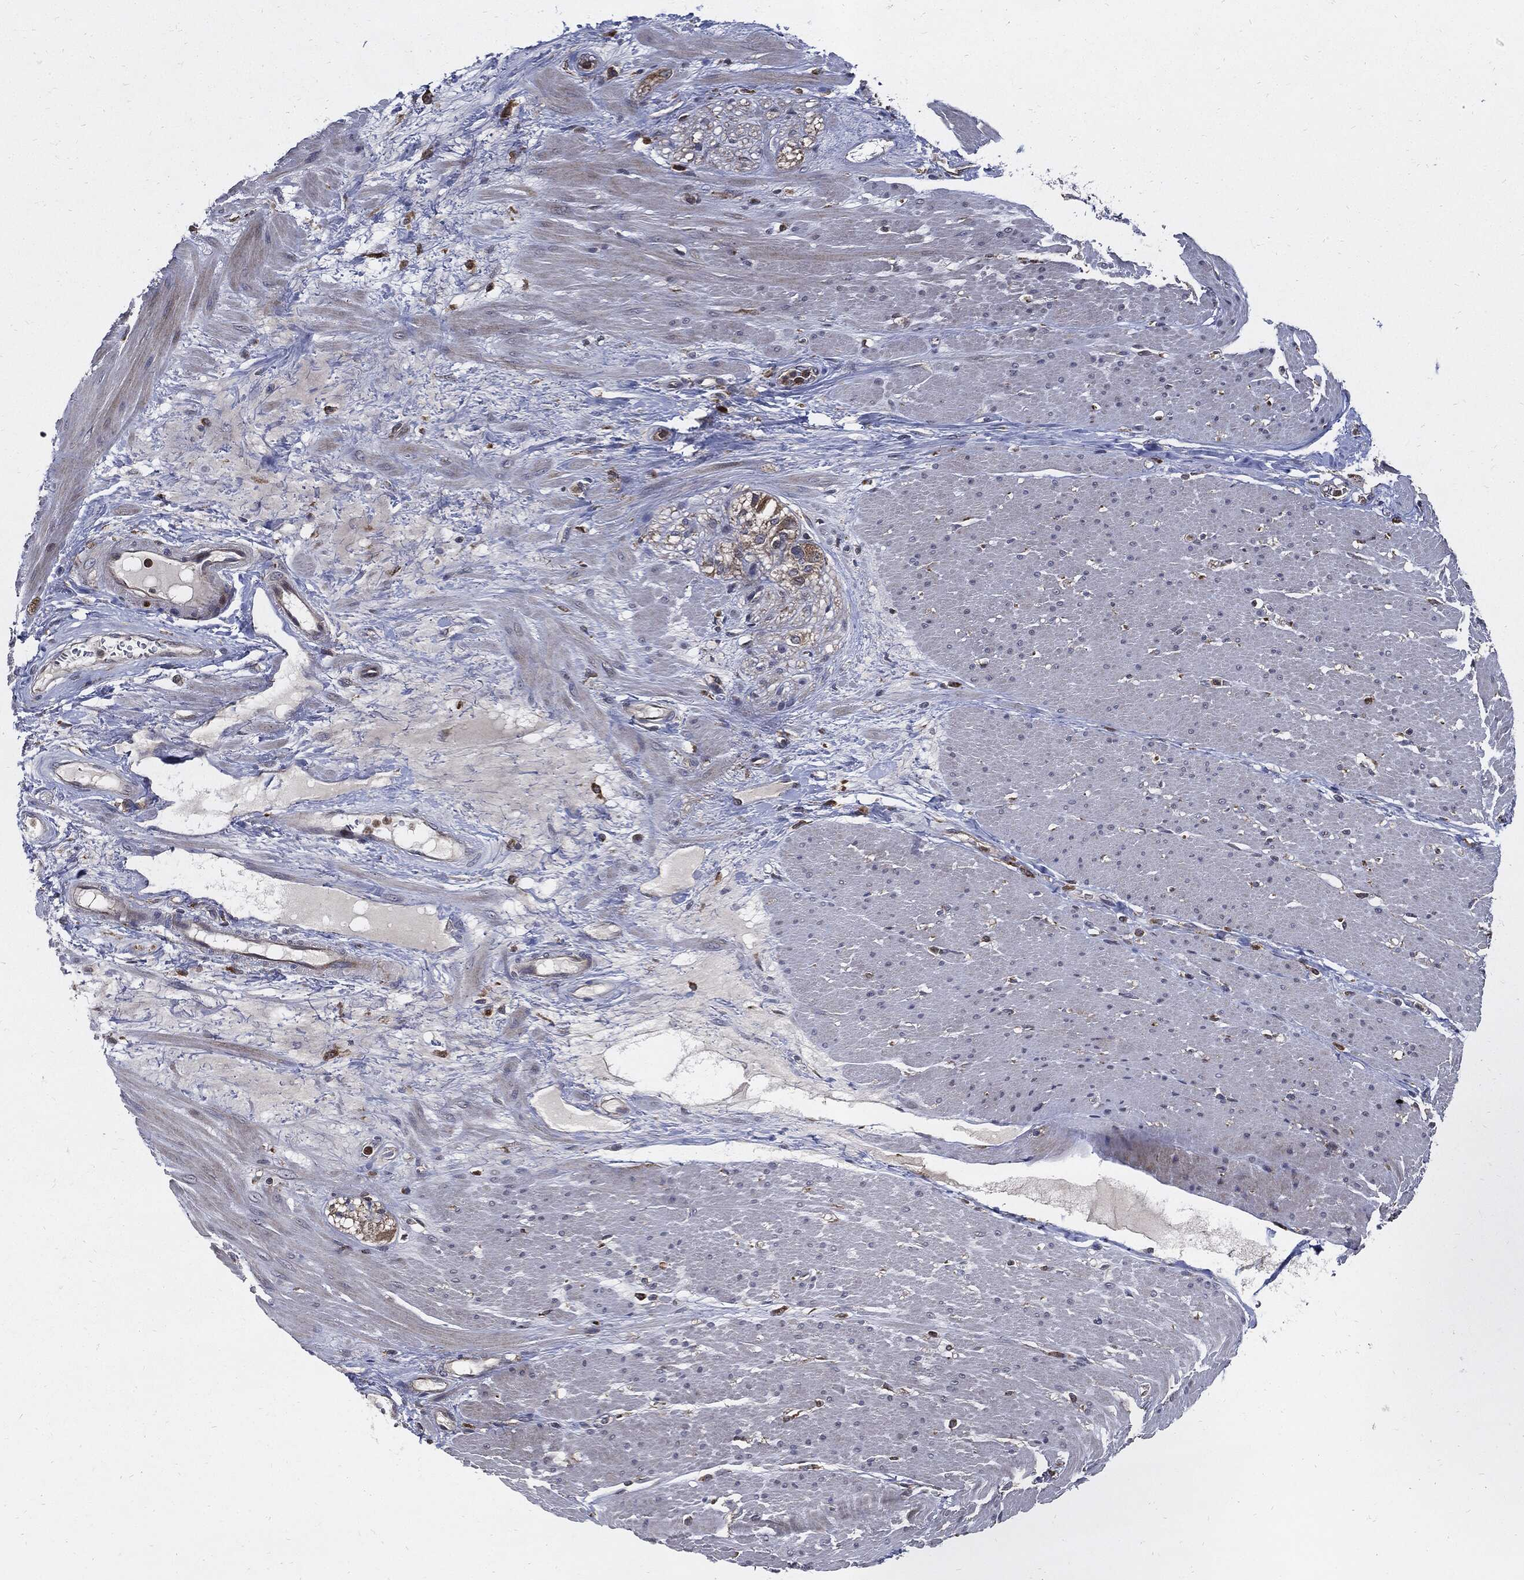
{"staining": {"intensity": "negative", "quantity": "none", "location": "none"}, "tissue": "smooth muscle", "cell_type": "Smooth muscle cells", "image_type": "normal", "snomed": [{"axis": "morphology", "description": "Normal tissue, NOS"}, {"axis": "topography", "description": "Soft tissue"}, {"axis": "topography", "description": "Smooth muscle"}], "caption": "DAB (3,3'-diaminobenzidine) immunohistochemical staining of benign human smooth muscle displays no significant staining in smooth muscle cells. The staining was performed using DAB (3,3'-diaminobenzidine) to visualize the protein expression in brown, while the nuclei were stained in blue with hematoxylin (Magnification: 20x).", "gene": "SLC31A2", "patient": {"sex": "male", "age": 72}}